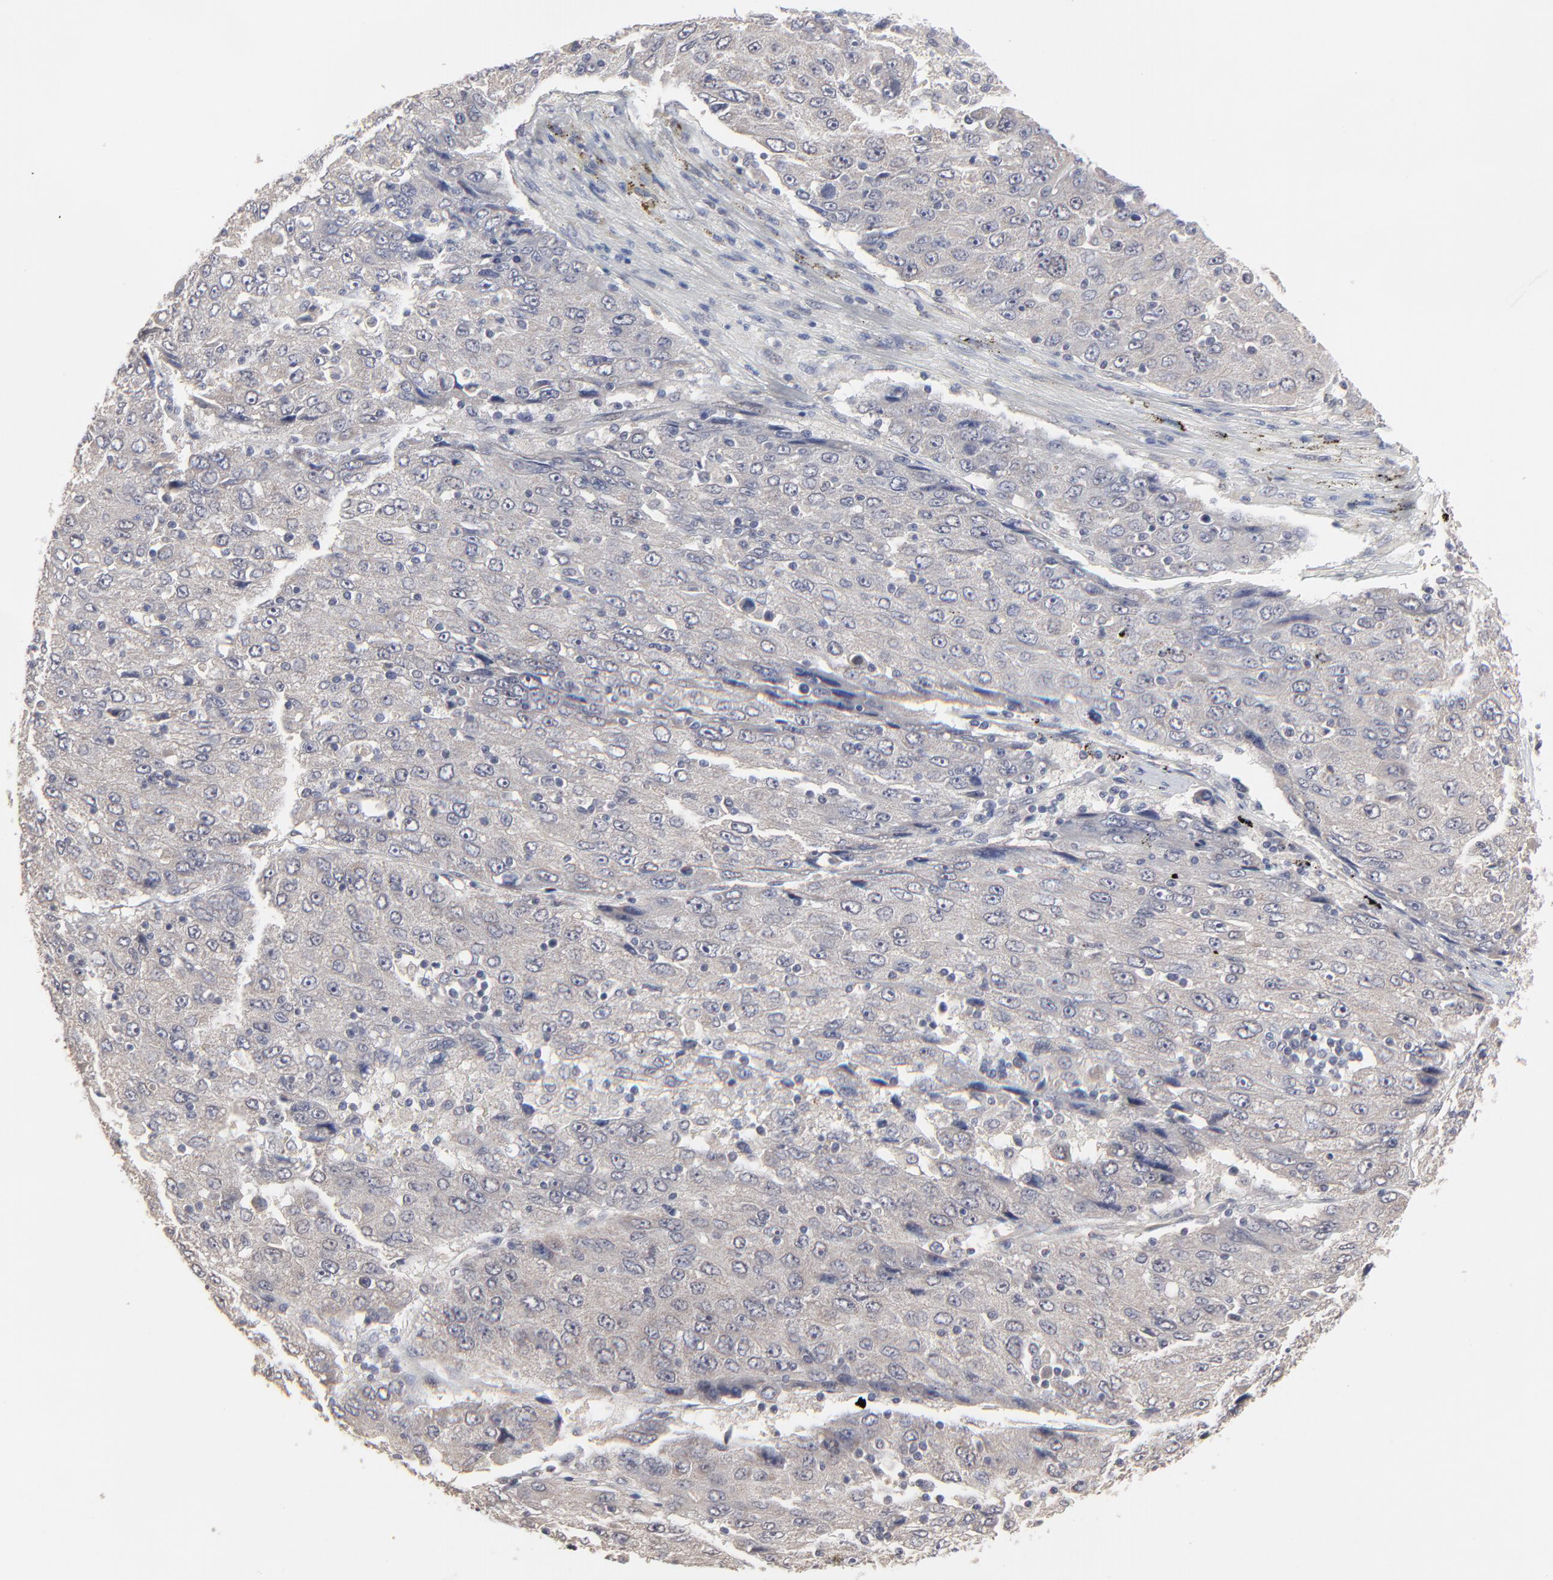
{"staining": {"intensity": "negative", "quantity": "none", "location": "none"}, "tissue": "liver cancer", "cell_type": "Tumor cells", "image_type": "cancer", "snomed": [{"axis": "morphology", "description": "Carcinoma, Hepatocellular, NOS"}, {"axis": "topography", "description": "Liver"}], "caption": "Tumor cells show no significant protein expression in hepatocellular carcinoma (liver).", "gene": "FAM199X", "patient": {"sex": "male", "age": 49}}